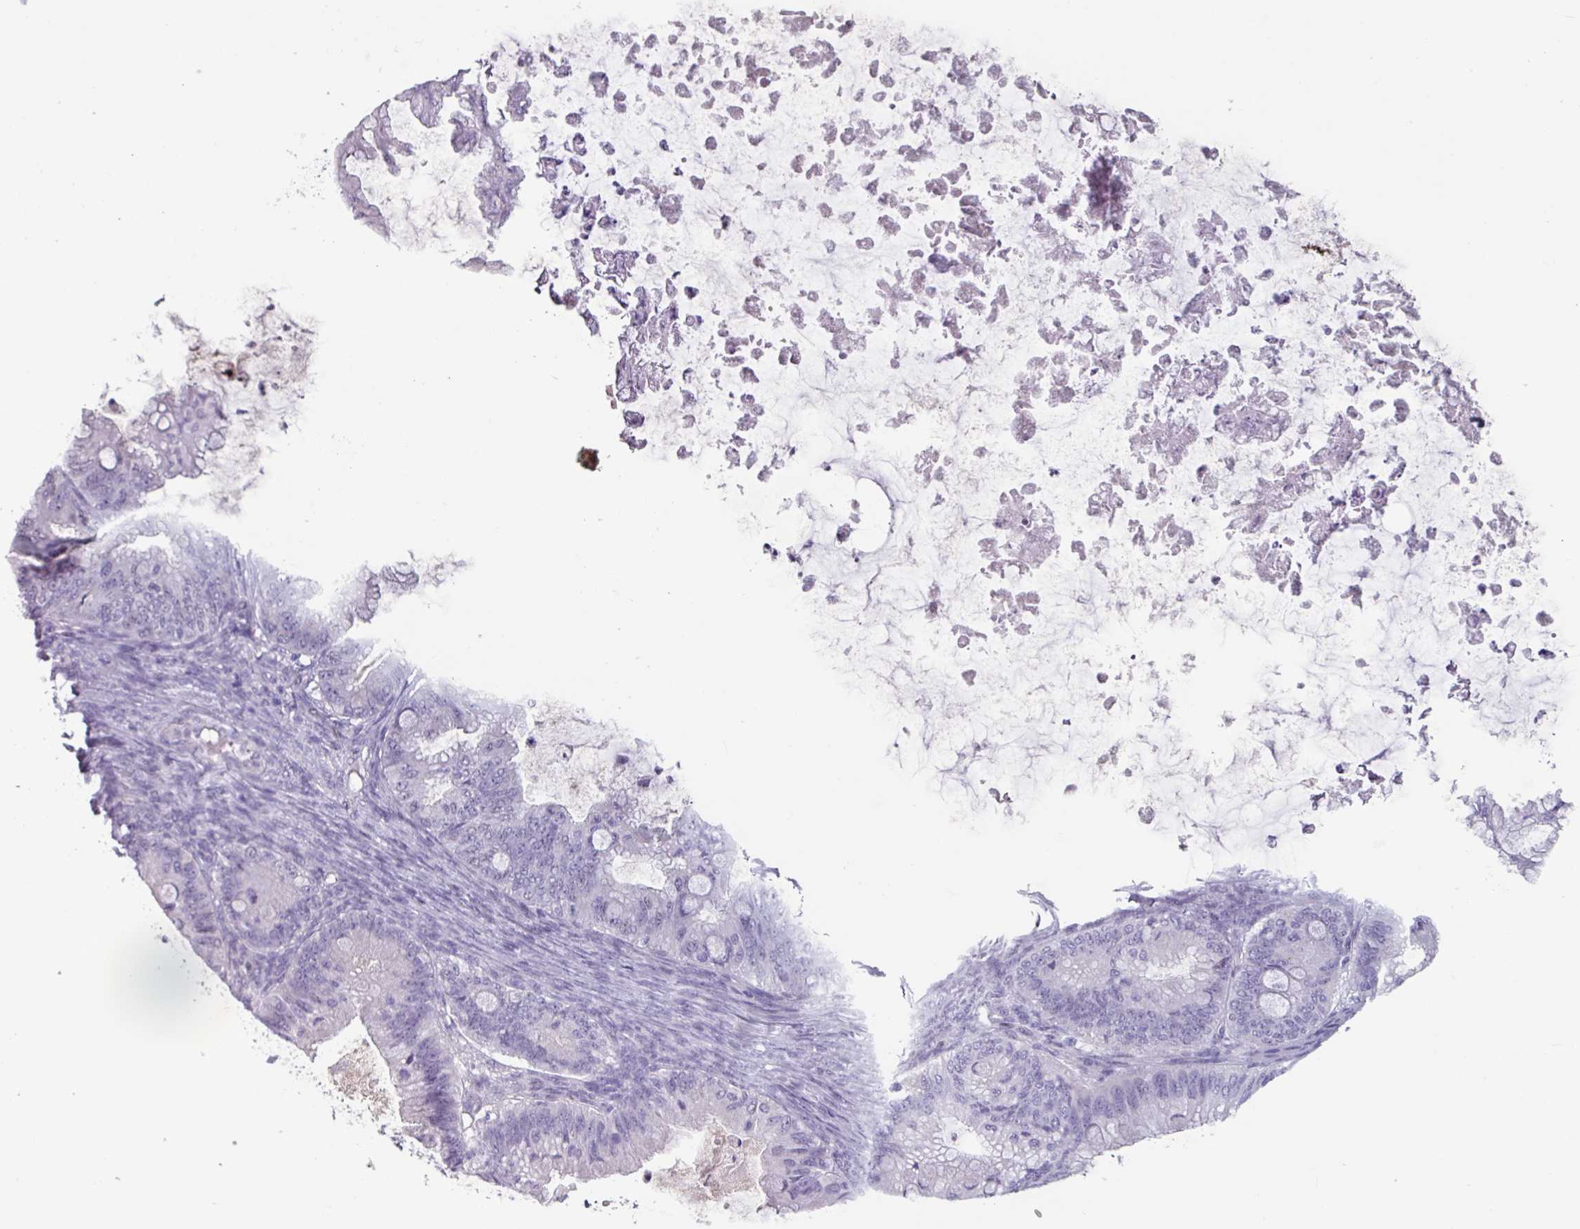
{"staining": {"intensity": "negative", "quantity": "none", "location": "none"}, "tissue": "ovarian cancer", "cell_type": "Tumor cells", "image_type": "cancer", "snomed": [{"axis": "morphology", "description": "Cystadenocarcinoma, mucinous, NOS"}, {"axis": "topography", "description": "Ovary"}], "caption": "A high-resolution micrograph shows immunohistochemistry staining of ovarian cancer (mucinous cystadenocarcinoma), which displays no significant positivity in tumor cells.", "gene": "ZNF575", "patient": {"sex": "female", "age": 35}}